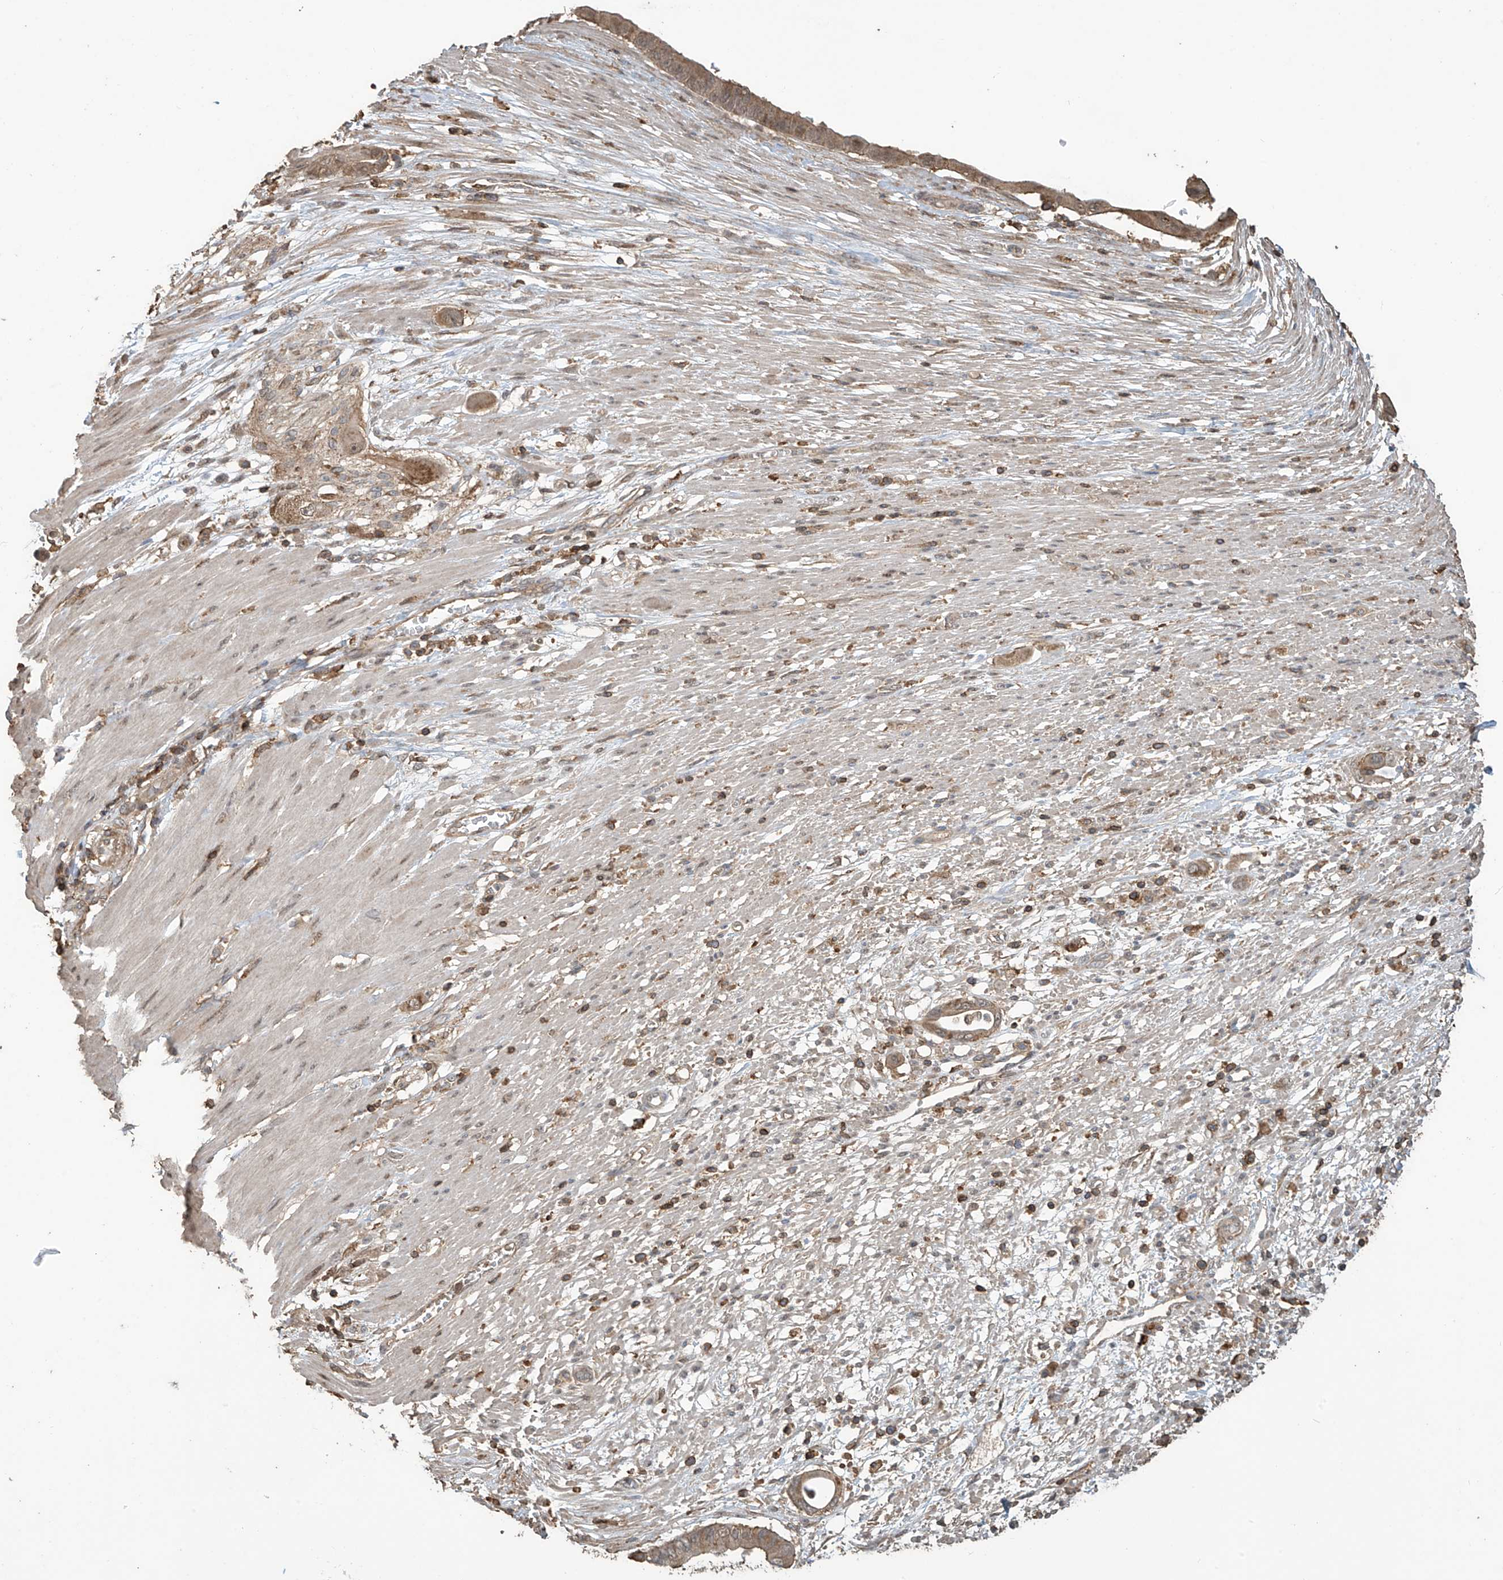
{"staining": {"intensity": "weak", "quantity": ">75%", "location": "cytoplasmic/membranous"}, "tissue": "pancreatic cancer", "cell_type": "Tumor cells", "image_type": "cancer", "snomed": [{"axis": "morphology", "description": "Adenocarcinoma, NOS"}, {"axis": "topography", "description": "Pancreas"}], "caption": "Immunohistochemistry (IHC) (DAB (3,3'-diaminobenzidine)) staining of human pancreatic cancer reveals weak cytoplasmic/membranous protein staining in about >75% of tumor cells. (DAB = brown stain, brightfield microscopy at high magnification).", "gene": "COX10", "patient": {"sex": "male", "age": 68}}